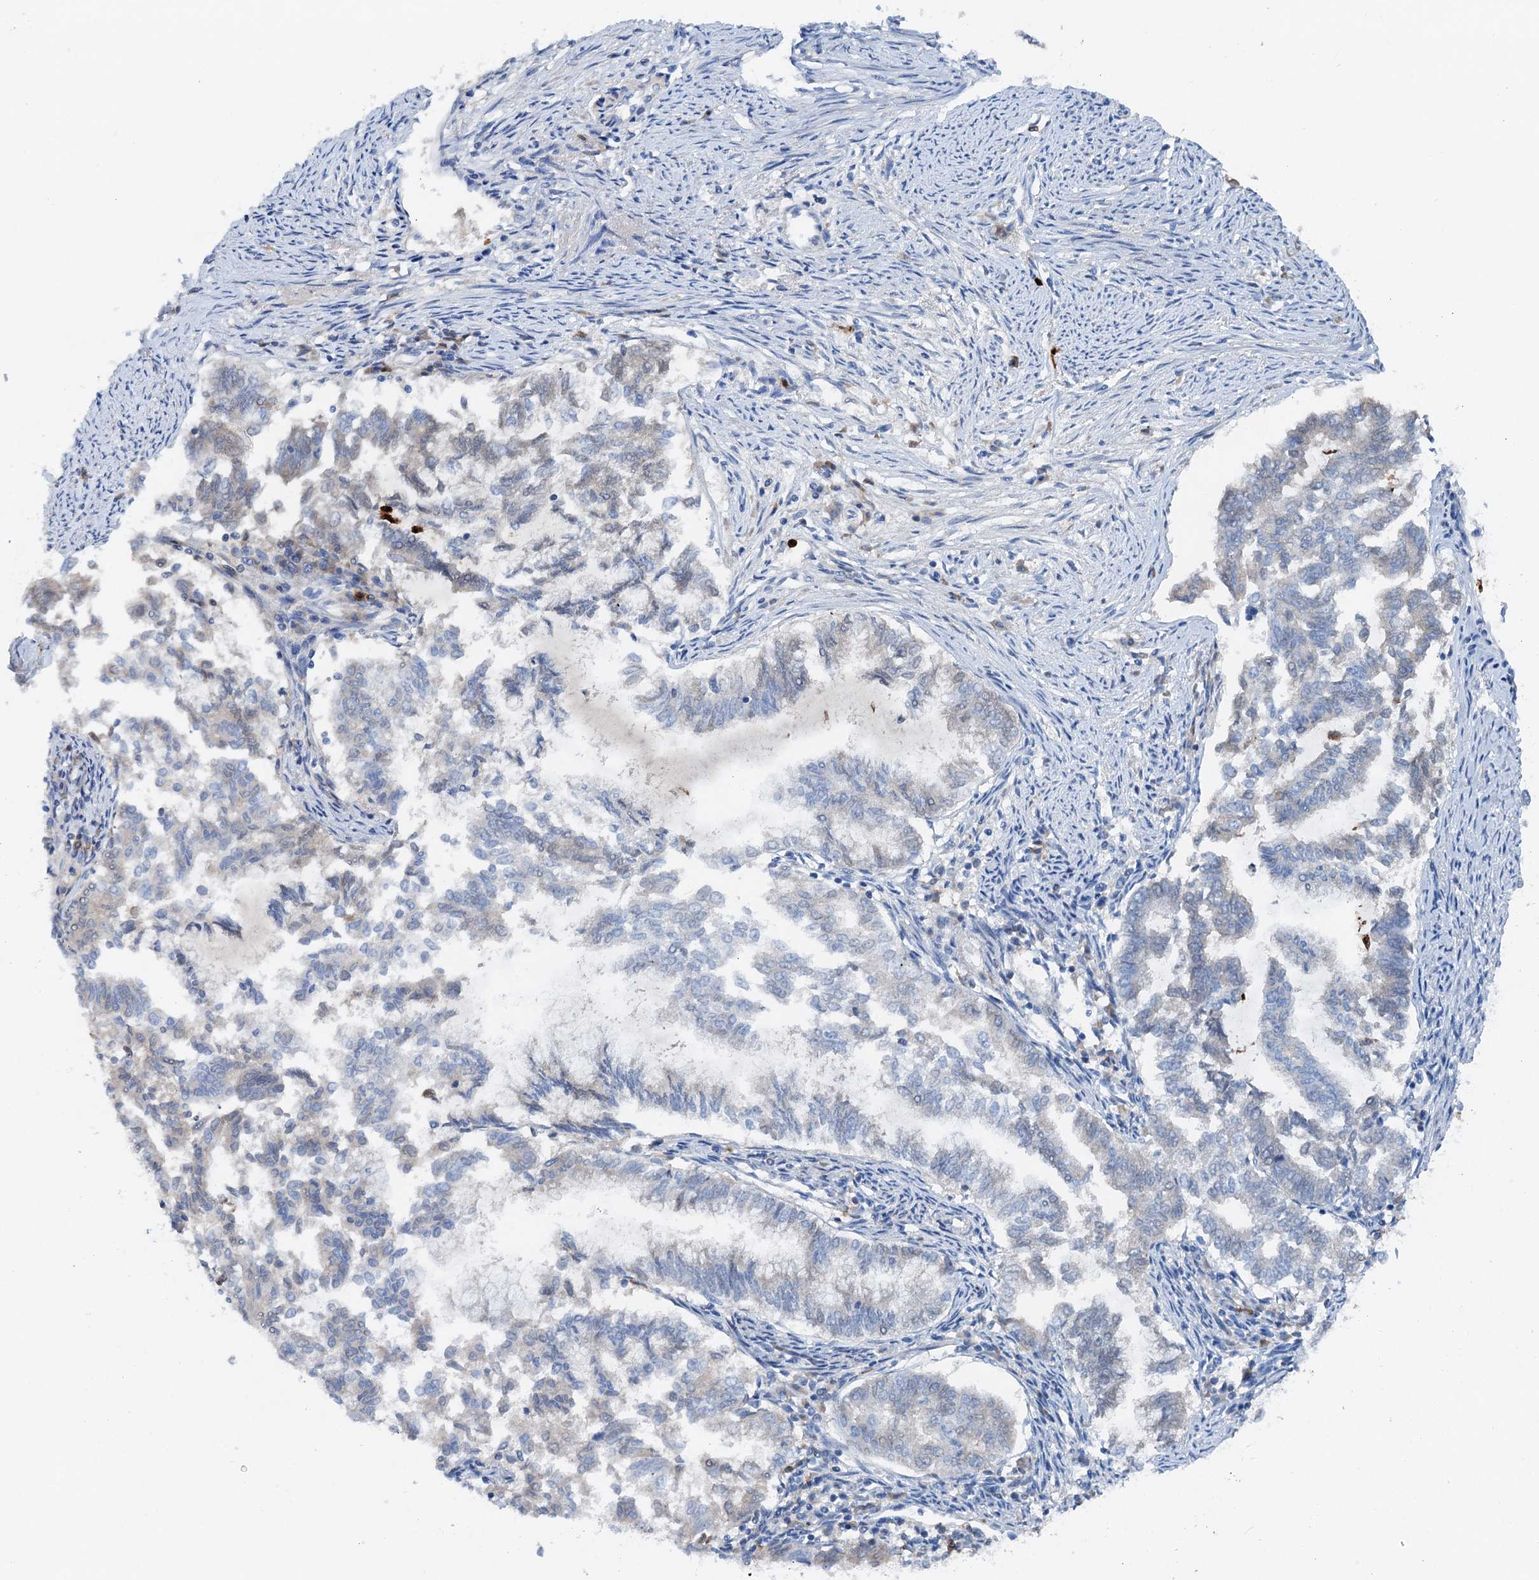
{"staining": {"intensity": "negative", "quantity": "none", "location": "none"}, "tissue": "endometrial cancer", "cell_type": "Tumor cells", "image_type": "cancer", "snomed": [{"axis": "morphology", "description": "Adenocarcinoma, NOS"}, {"axis": "topography", "description": "Endometrium"}], "caption": "DAB (3,3'-diaminobenzidine) immunohistochemical staining of endometrial cancer (adenocarcinoma) demonstrates no significant positivity in tumor cells. The staining is performed using DAB brown chromogen with nuclei counter-stained in using hematoxylin.", "gene": "OTOA", "patient": {"sex": "female", "age": 79}}